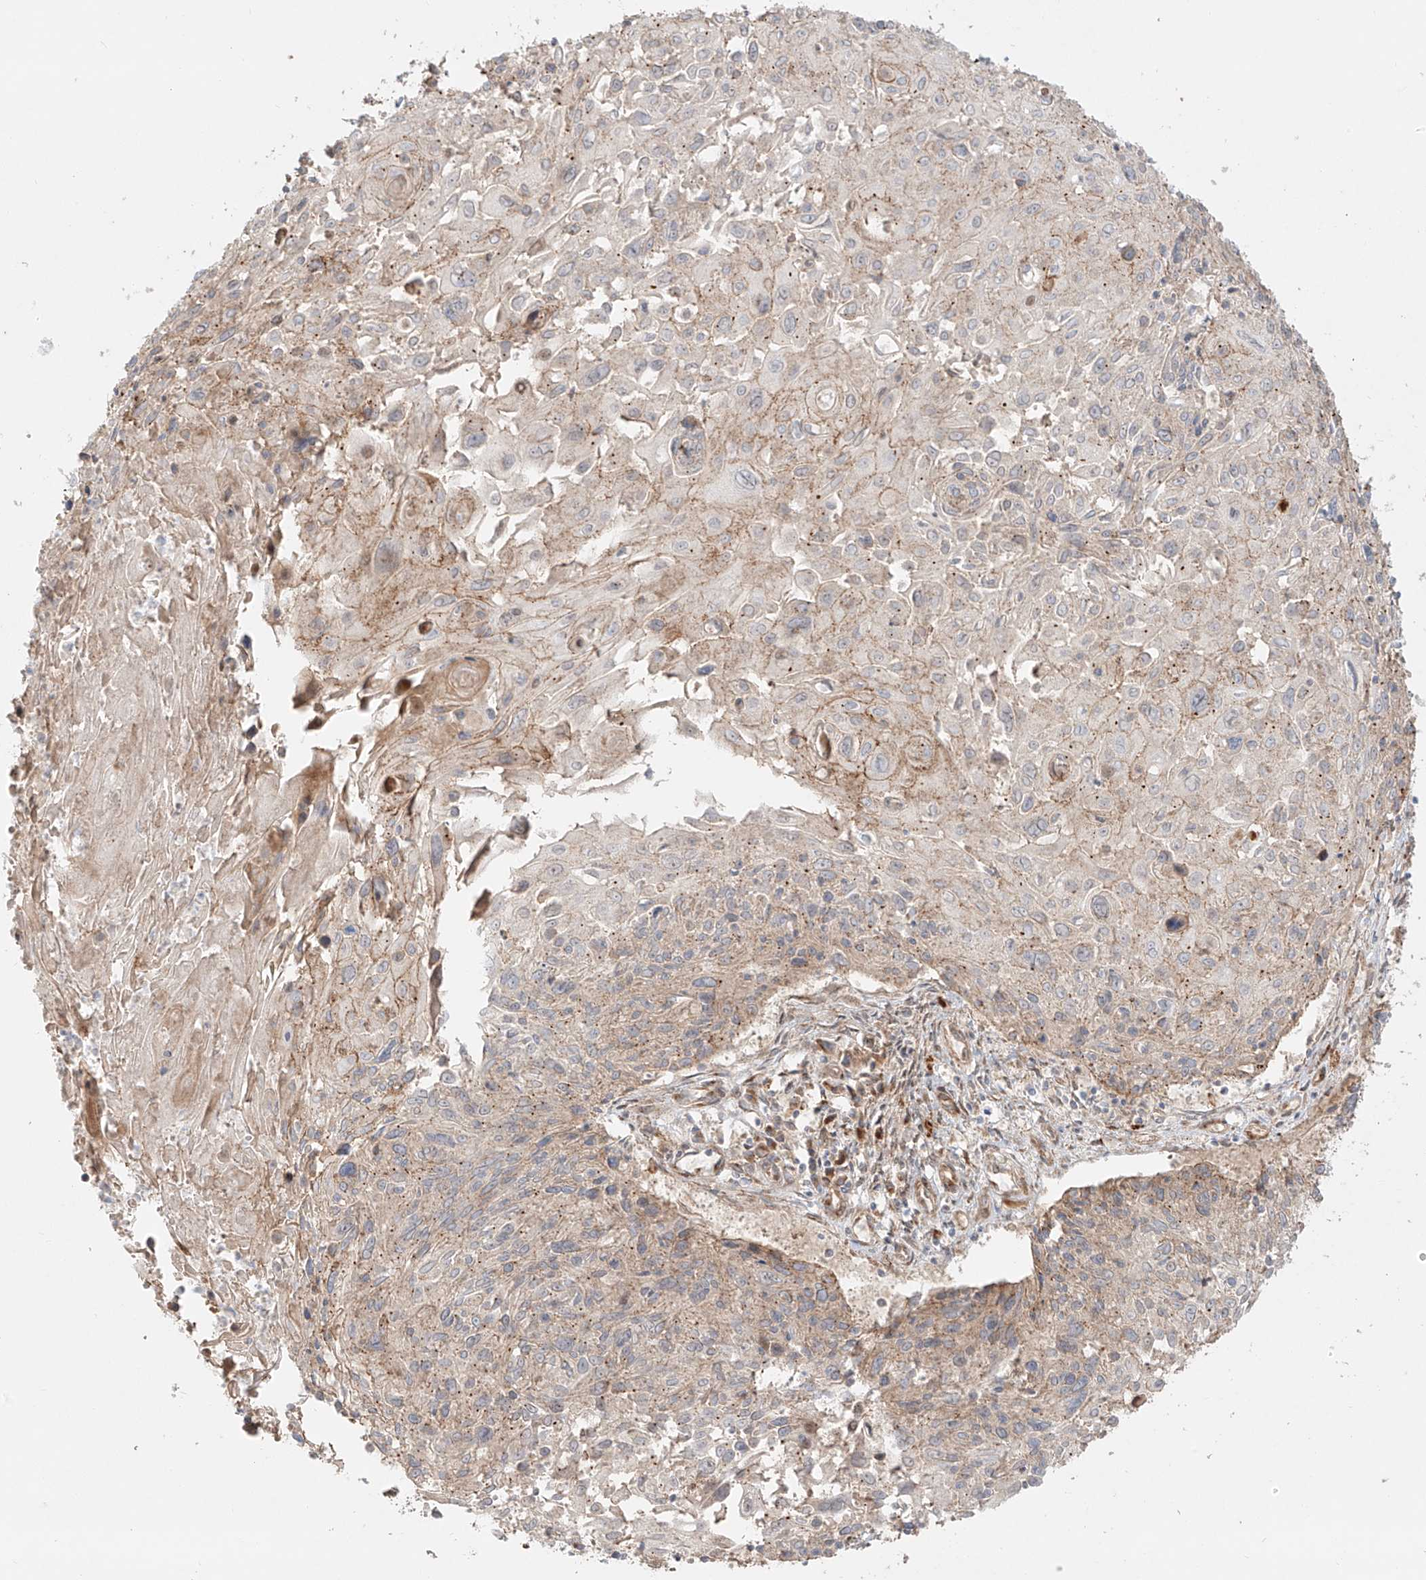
{"staining": {"intensity": "weak", "quantity": ">75%", "location": "cytoplasmic/membranous"}, "tissue": "cervical cancer", "cell_type": "Tumor cells", "image_type": "cancer", "snomed": [{"axis": "morphology", "description": "Squamous cell carcinoma, NOS"}, {"axis": "topography", "description": "Cervix"}], "caption": "Cervical cancer tissue reveals weak cytoplasmic/membranous expression in approximately >75% of tumor cells, visualized by immunohistochemistry.", "gene": "ZNF287", "patient": {"sex": "female", "age": 51}}